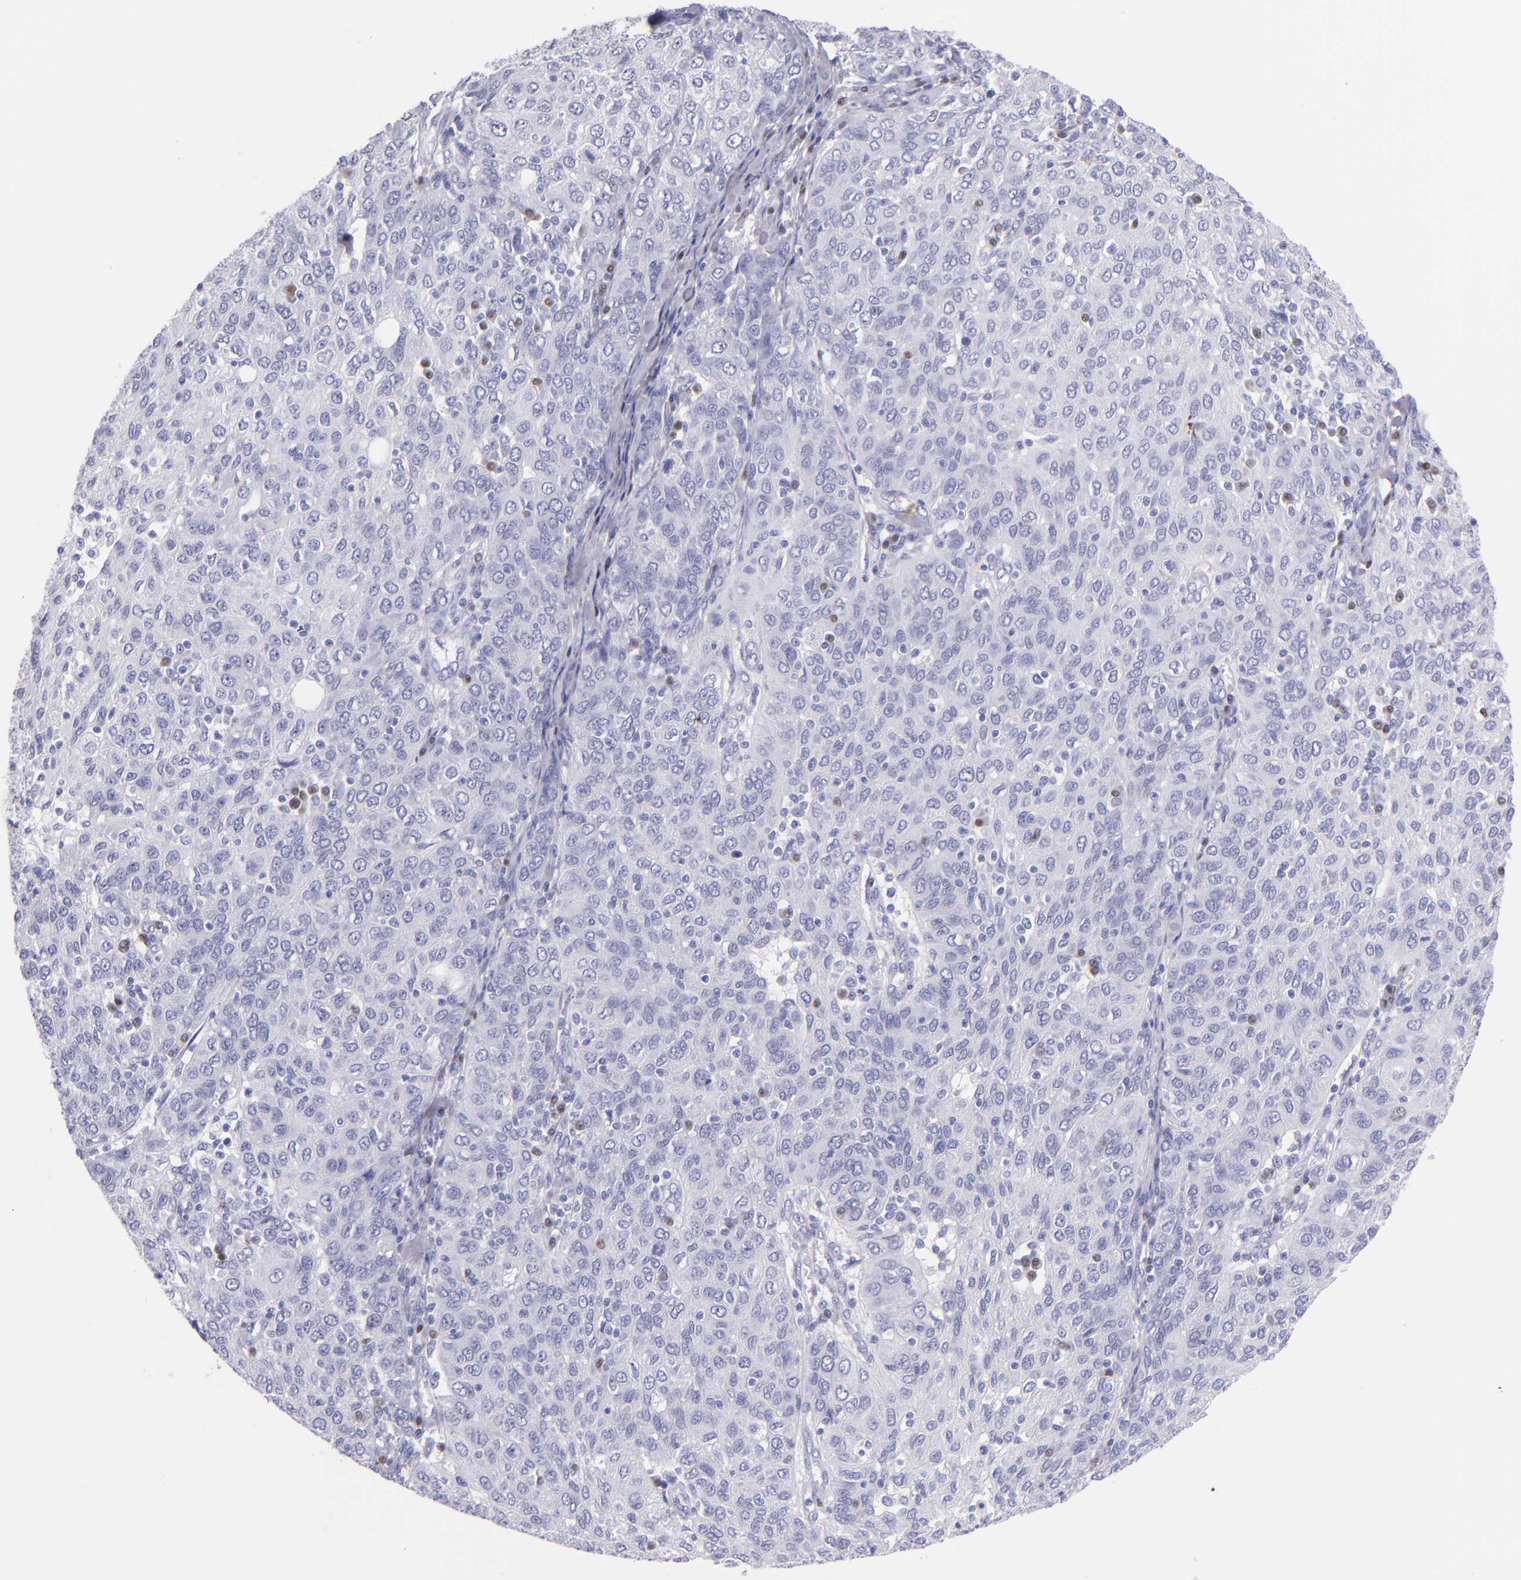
{"staining": {"intensity": "negative", "quantity": "none", "location": "none"}, "tissue": "ovarian cancer", "cell_type": "Tumor cells", "image_type": "cancer", "snomed": [{"axis": "morphology", "description": "Carcinoma, endometroid"}, {"axis": "topography", "description": "Ovary"}], "caption": "DAB immunohistochemical staining of ovarian cancer exhibits no significant staining in tumor cells.", "gene": "IRF4", "patient": {"sex": "female", "age": 50}}